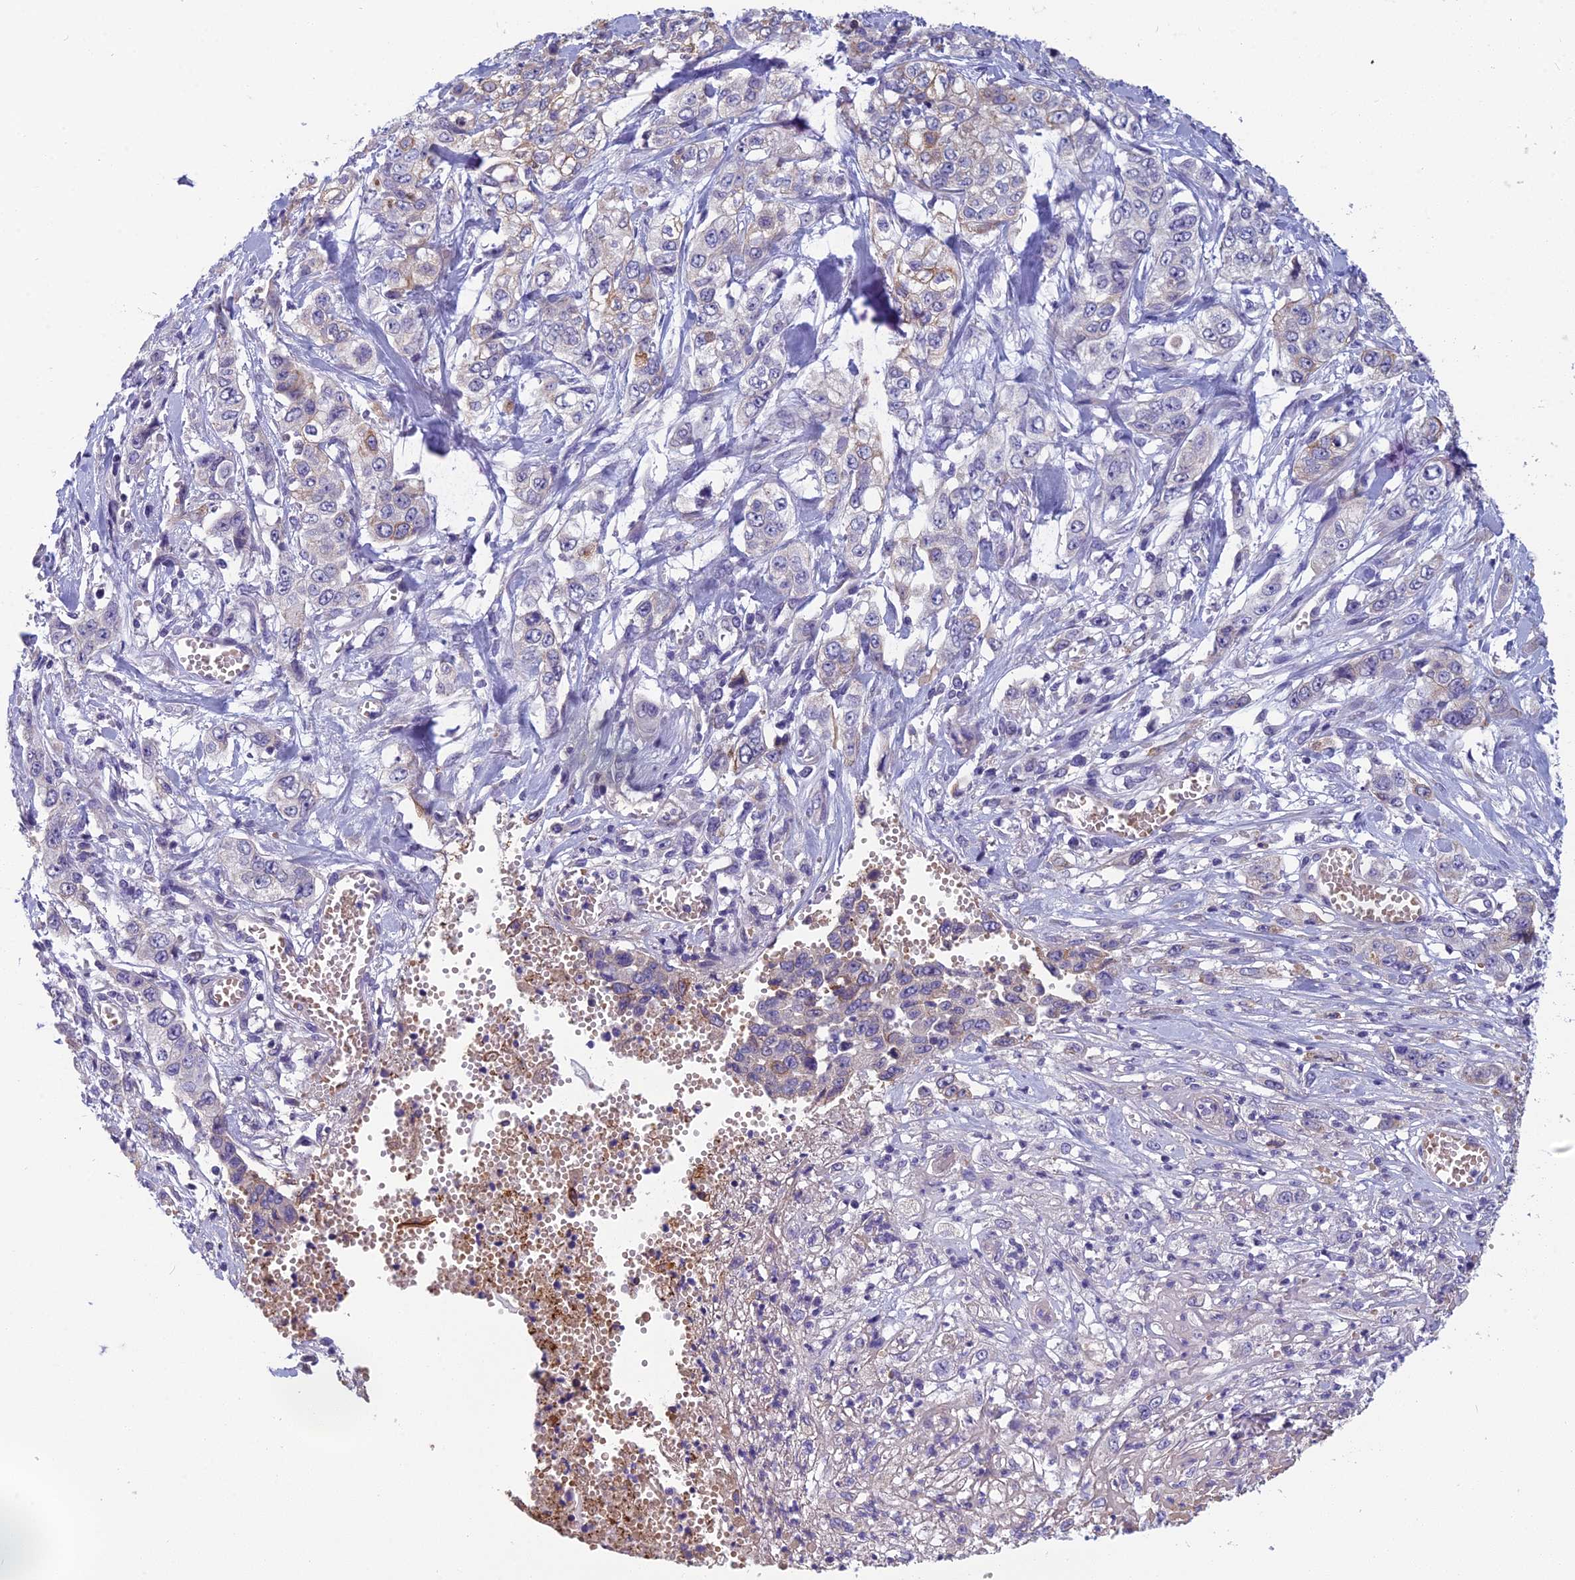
{"staining": {"intensity": "weak", "quantity": "<25%", "location": "cytoplasmic/membranous"}, "tissue": "stomach cancer", "cell_type": "Tumor cells", "image_type": "cancer", "snomed": [{"axis": "morphology", "description": "Adenocarcinoma, NOS"}, {"axis": "topography", "description": "Stomach, upper"}], "caption": "Immunohistochemistry image of stomach cancer stained for a protein (brown), which exhibits no positivity in tumor cells. The staining is performed using DAB brown chromogen with nuclei counter-stained in using hematoxylin.", "gene": "RBM41", "patient": {"sex": "male", "age": 62}}